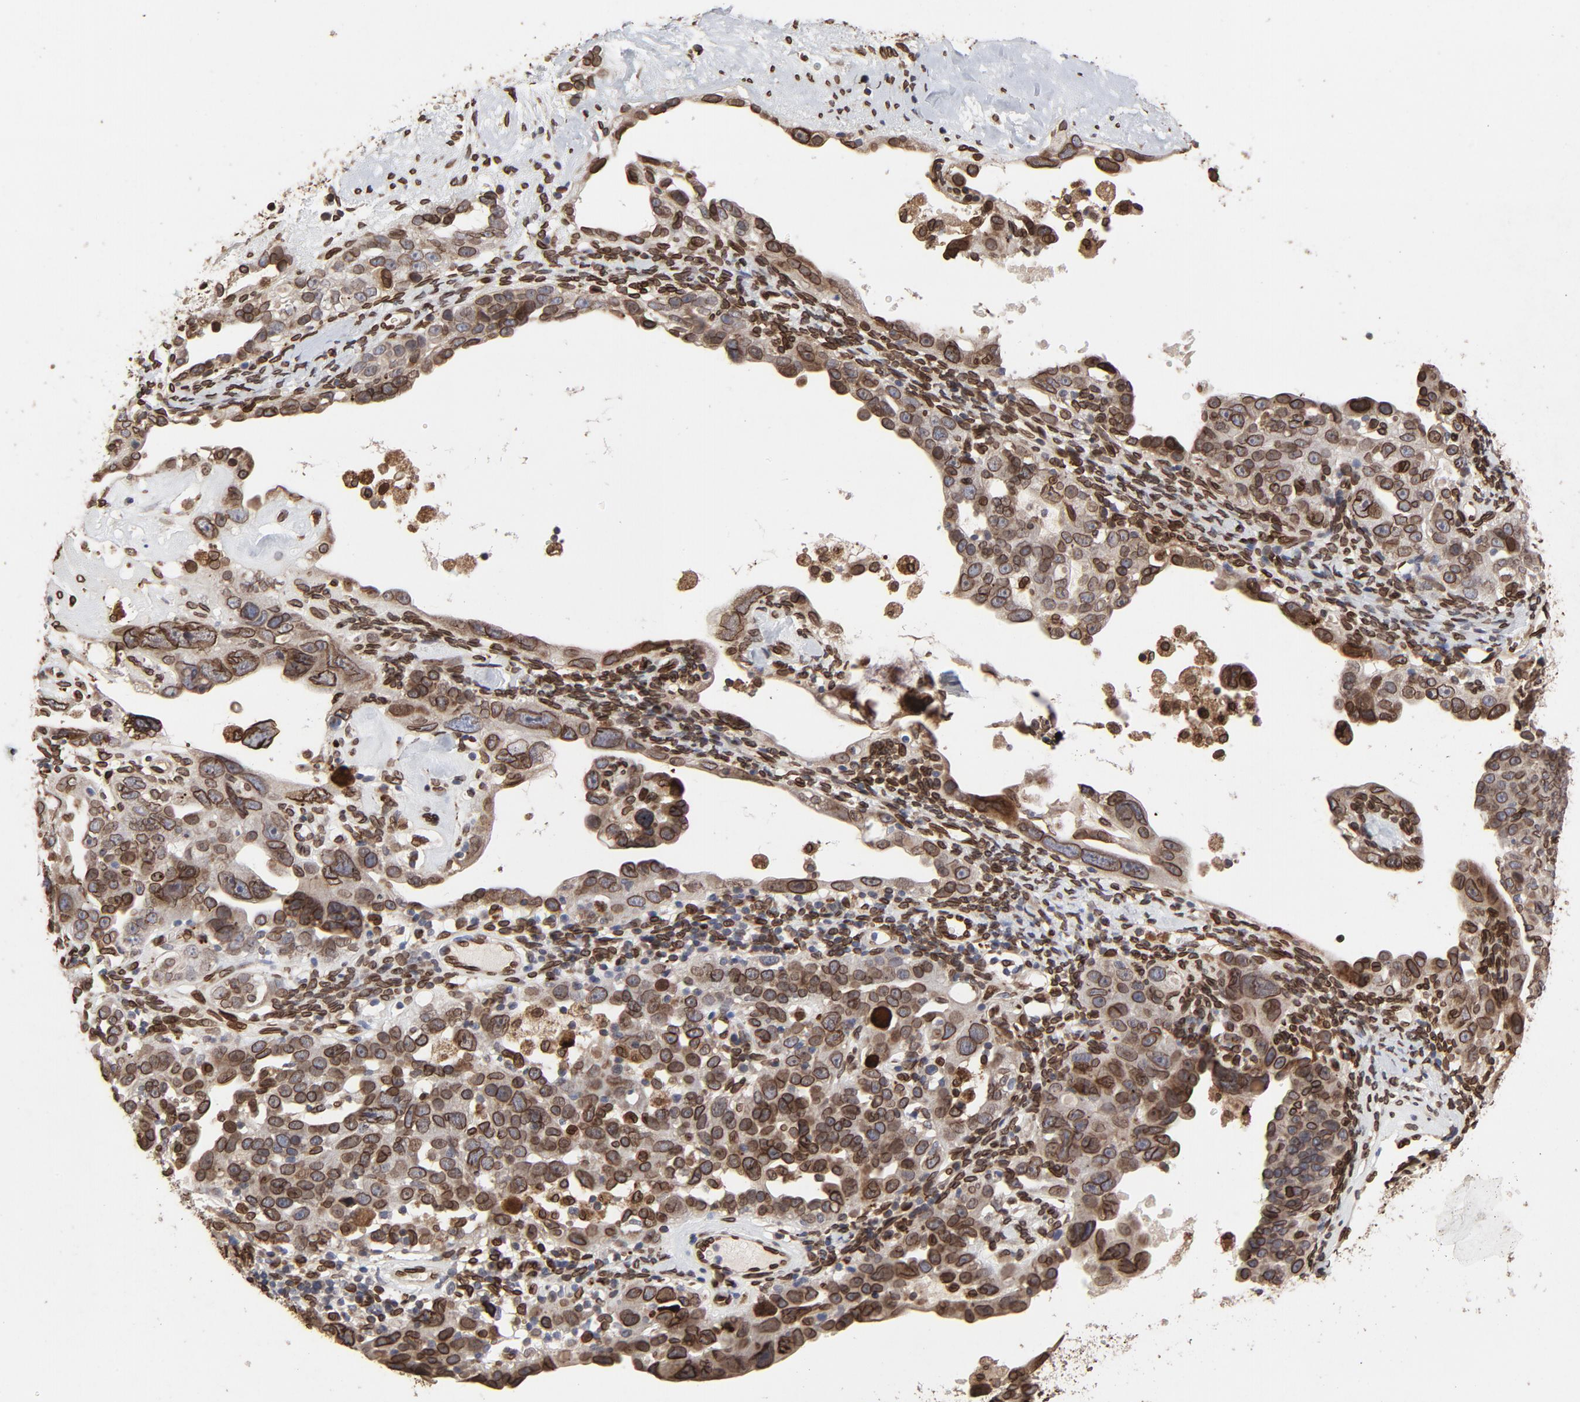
{"staining": {"intensity": "strong", "quantity": ">75%", "location": "cytoplasmic/membranous,nuclear"}, "tissue": "ovarian cancer", "cell_type": "Tumor cells", "image_type": "cancer", "snomed": [{"axis": "morphology", "description": "Cystadenocarcinoma, serous, NOS"}, {"axis": "topography", "description": "Ovary"}], "caption": "Ovarian cancer stained for a protein (brown) demonstrates strong cytoplasmic/membranous and nuclear positive expression in approximately >75% of tumor cells.", "gene": "LMNA", "patient": {"sex": "female", "age": 66}}